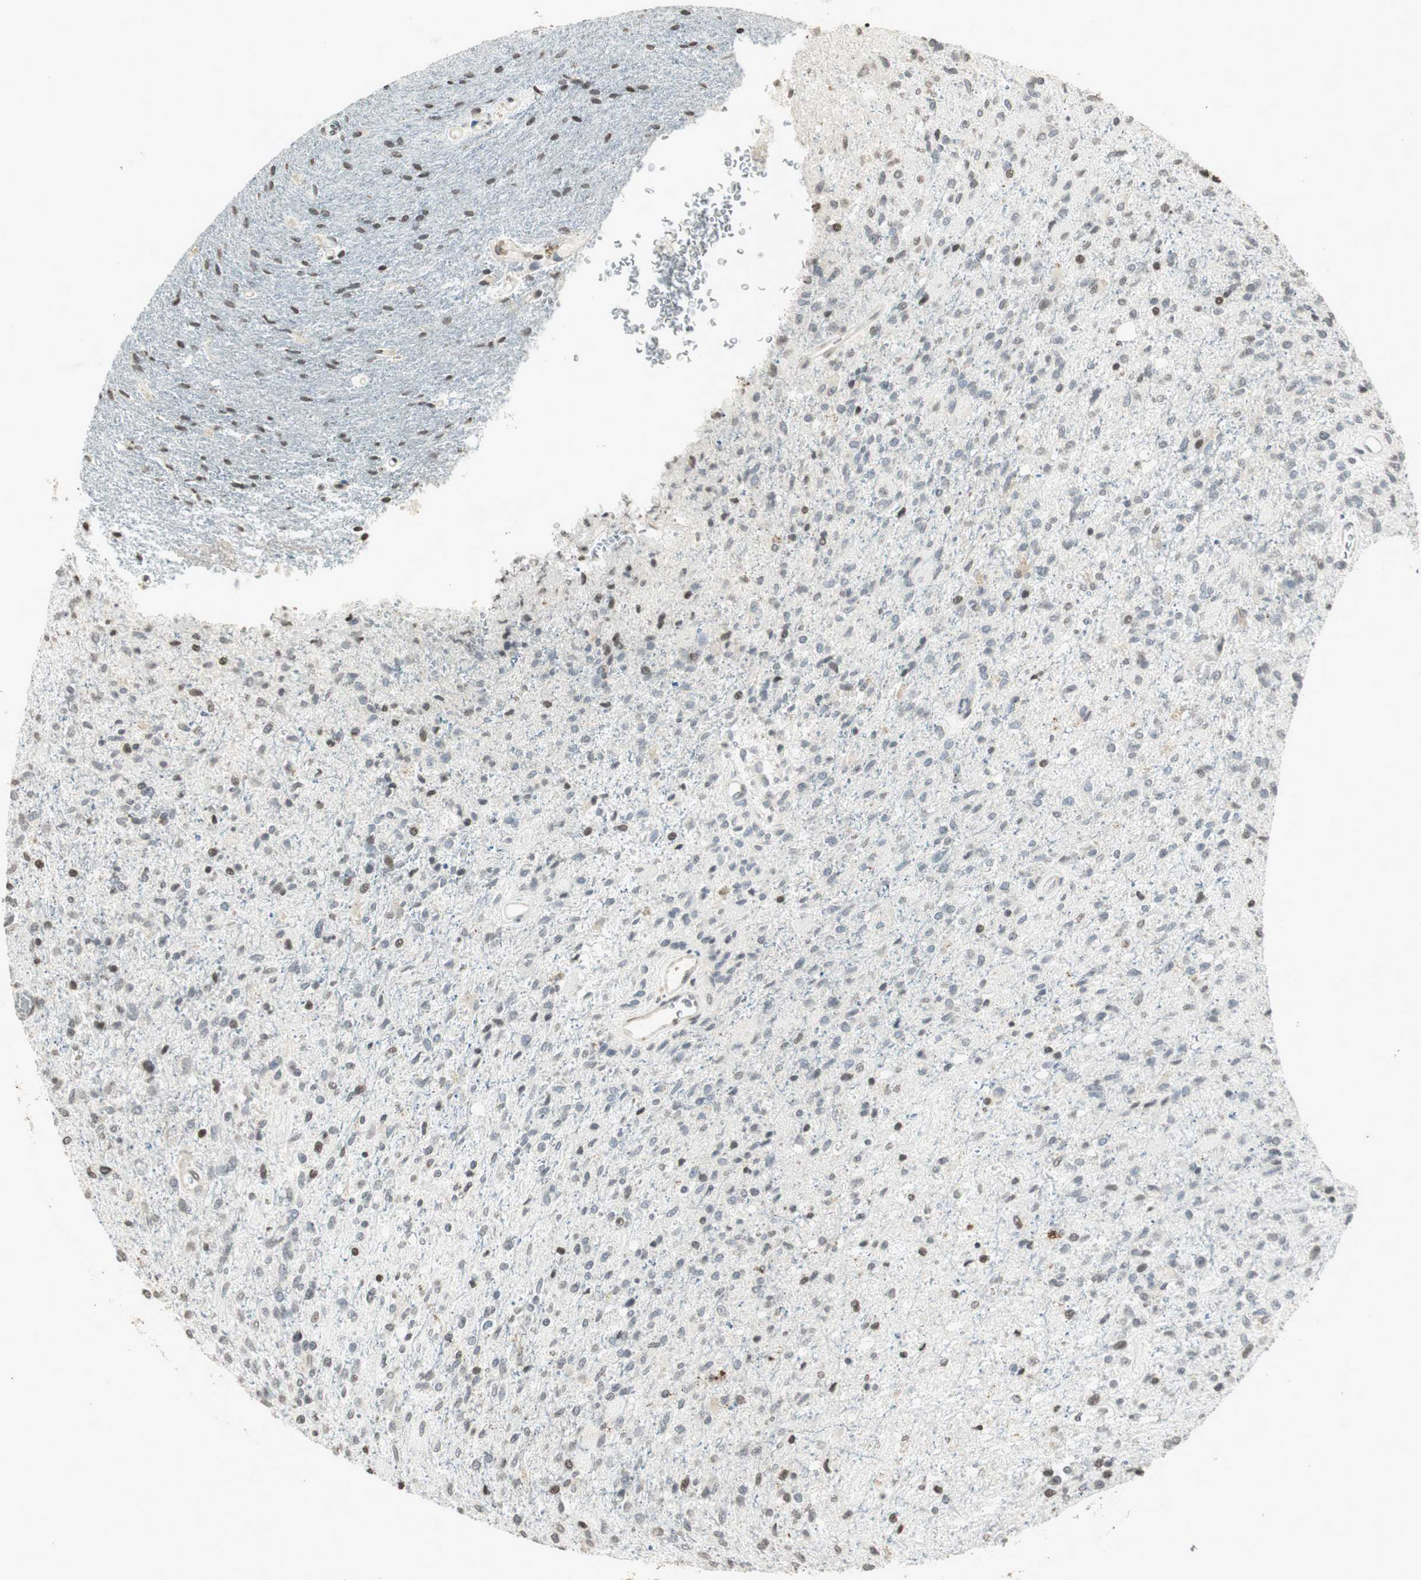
{"staining": {"intensity": "weak", "quantity": "<25%", "location": "nuclear"}, "tissue": "glioma", "cell_type": "Tumor cells", "image_type": "cancer", "snomed": [{"axis": "morphology", "description": "Normal tissue, NOS"}, {"axis": "morphology", "description": "Glioma, malignant, High grade"}, {"axis": "topography", "description": "Cerebral cortex"}], "caption": "A high-resolution photomicrograph shows immunohistochemistry (IHC) staining of malignant glioma (high-grade), which exhibits no significant staining in tumor cells.", "gene": "PRKG1", "patient": {"sex": "male", "age": 77}}